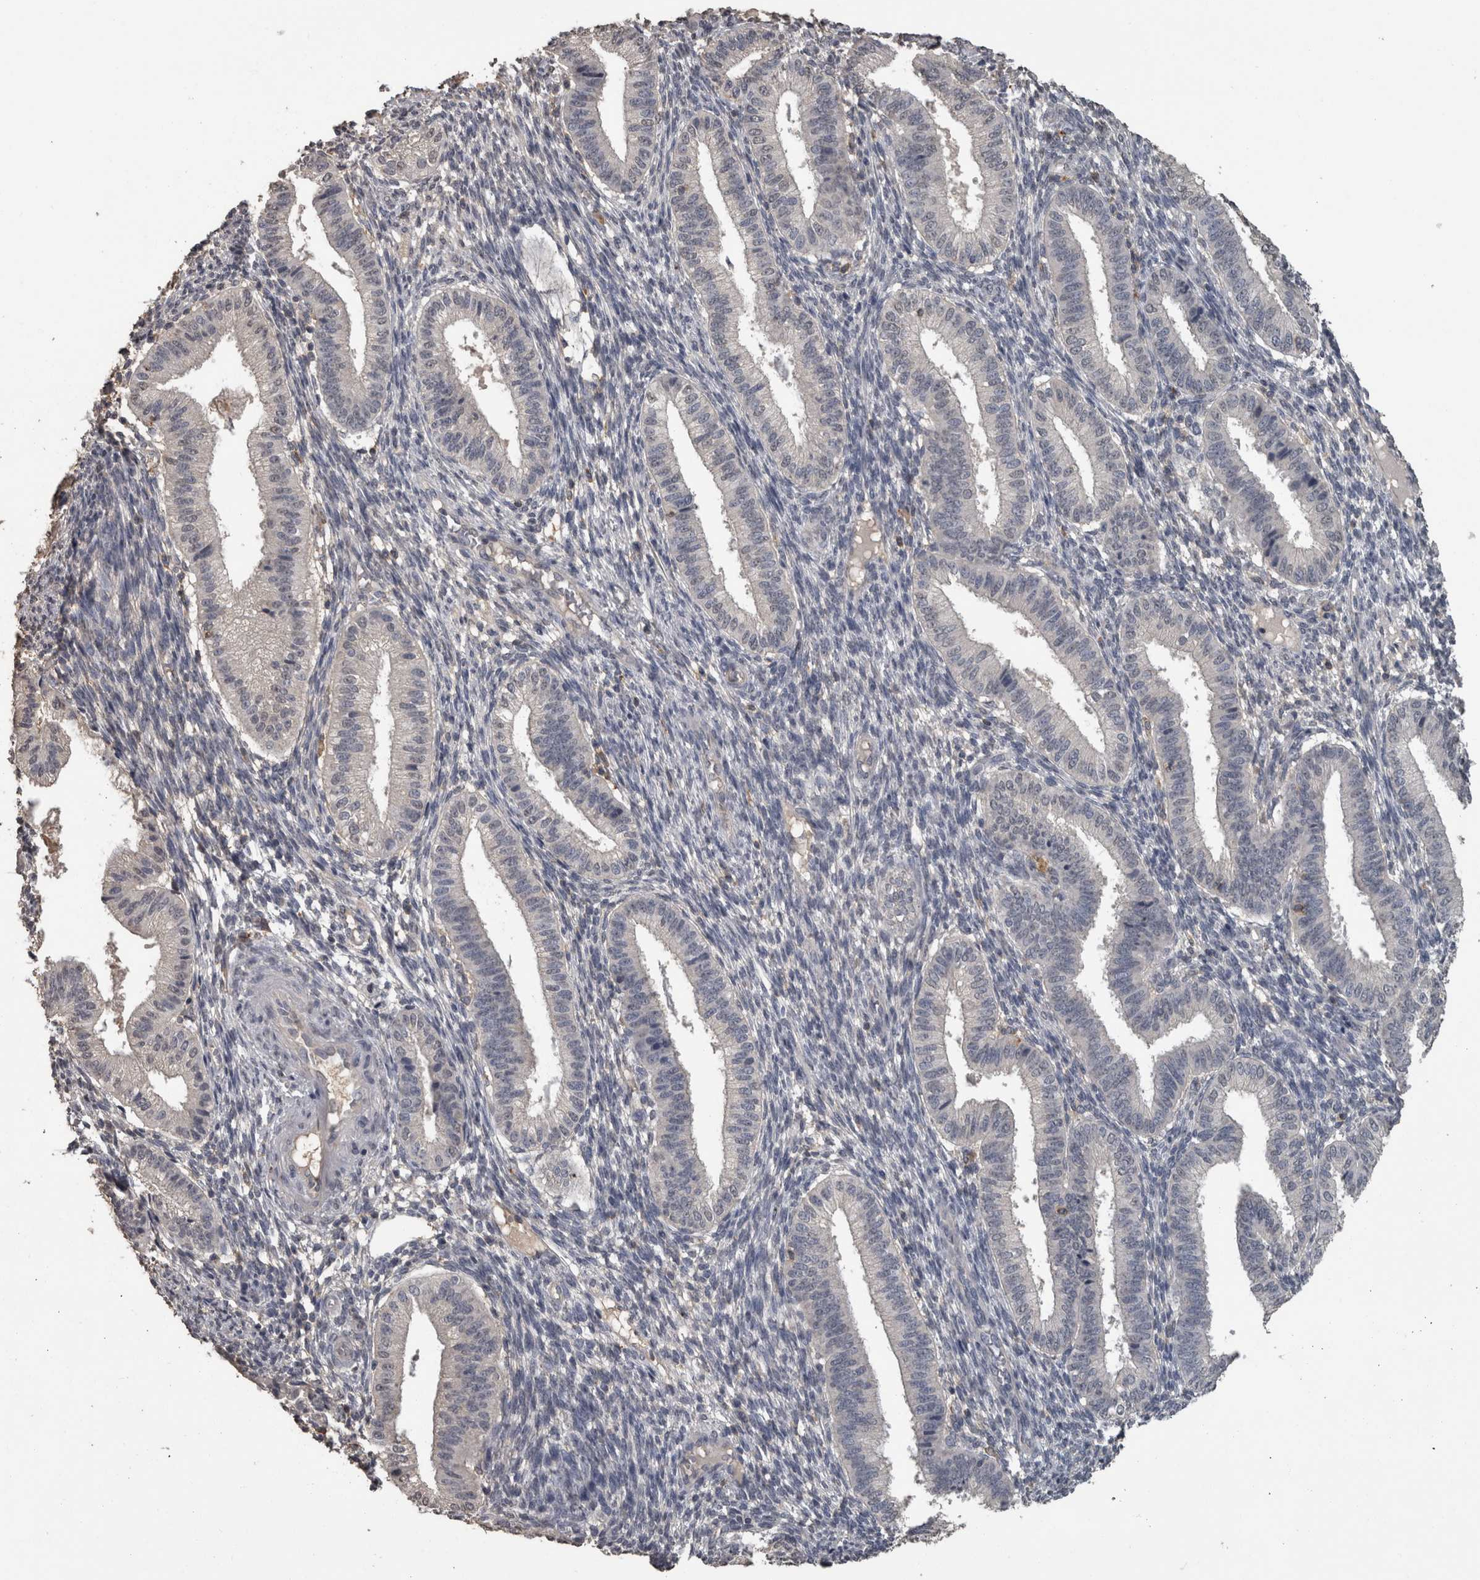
{"staining": {"intensity": "negative", "quantity": "none", "location": "none"}, "tissue": "endometrium", "cell_type": "Cells in endometrial stroma", "image_type": "normal", "snomed": [{"axis": "morphology", "description": "Normal tissue, NOS"}, {"axis": "topography", "description": "Endometrium"}], "caption": "A high-resolution photomicrograph shows immunohistochemistry staining of normal endometrium, which reveals no significant expression in cells in endometrial stroma.", "gene": "PIK3AP1", "patient": {"sex": "female", "age": 39}}